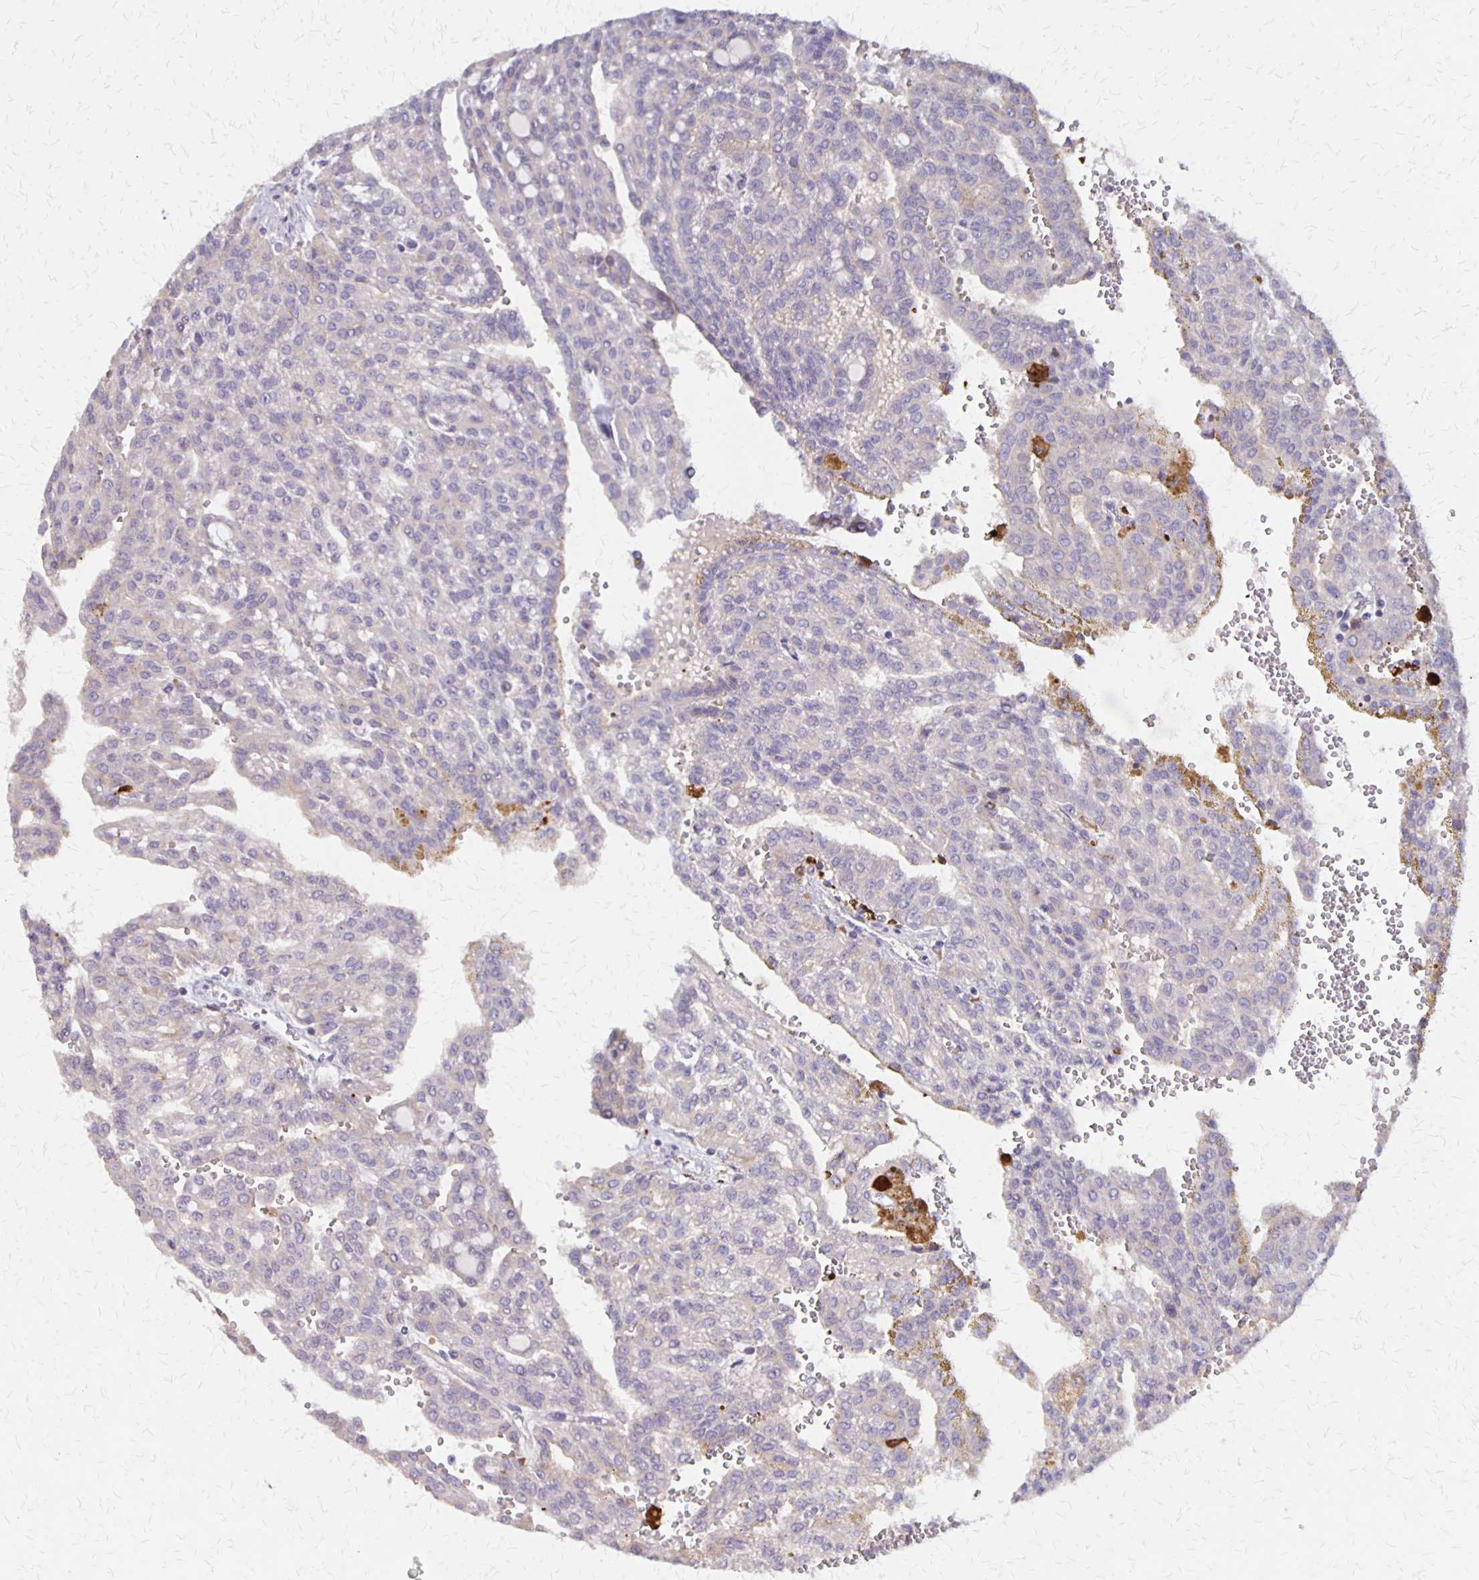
{"staining": {"intensity": "negative", "quantity": "none", "location": "none"}, "tissue": "renal cancer", "cell_type": "Tumor cells", "image_type": "cancer", "snomed": [{"axis": "morphology", "description": "Adenocarcinoma, NOS"}, {"axis": "topography", "description": "Kidney"}], "caption": "The photomicrograph displays no staining of tumor cells in renal cancer (adenocarcinoma).", "gene": "NOG", "patient": {"sex": "male", "age": 63}}